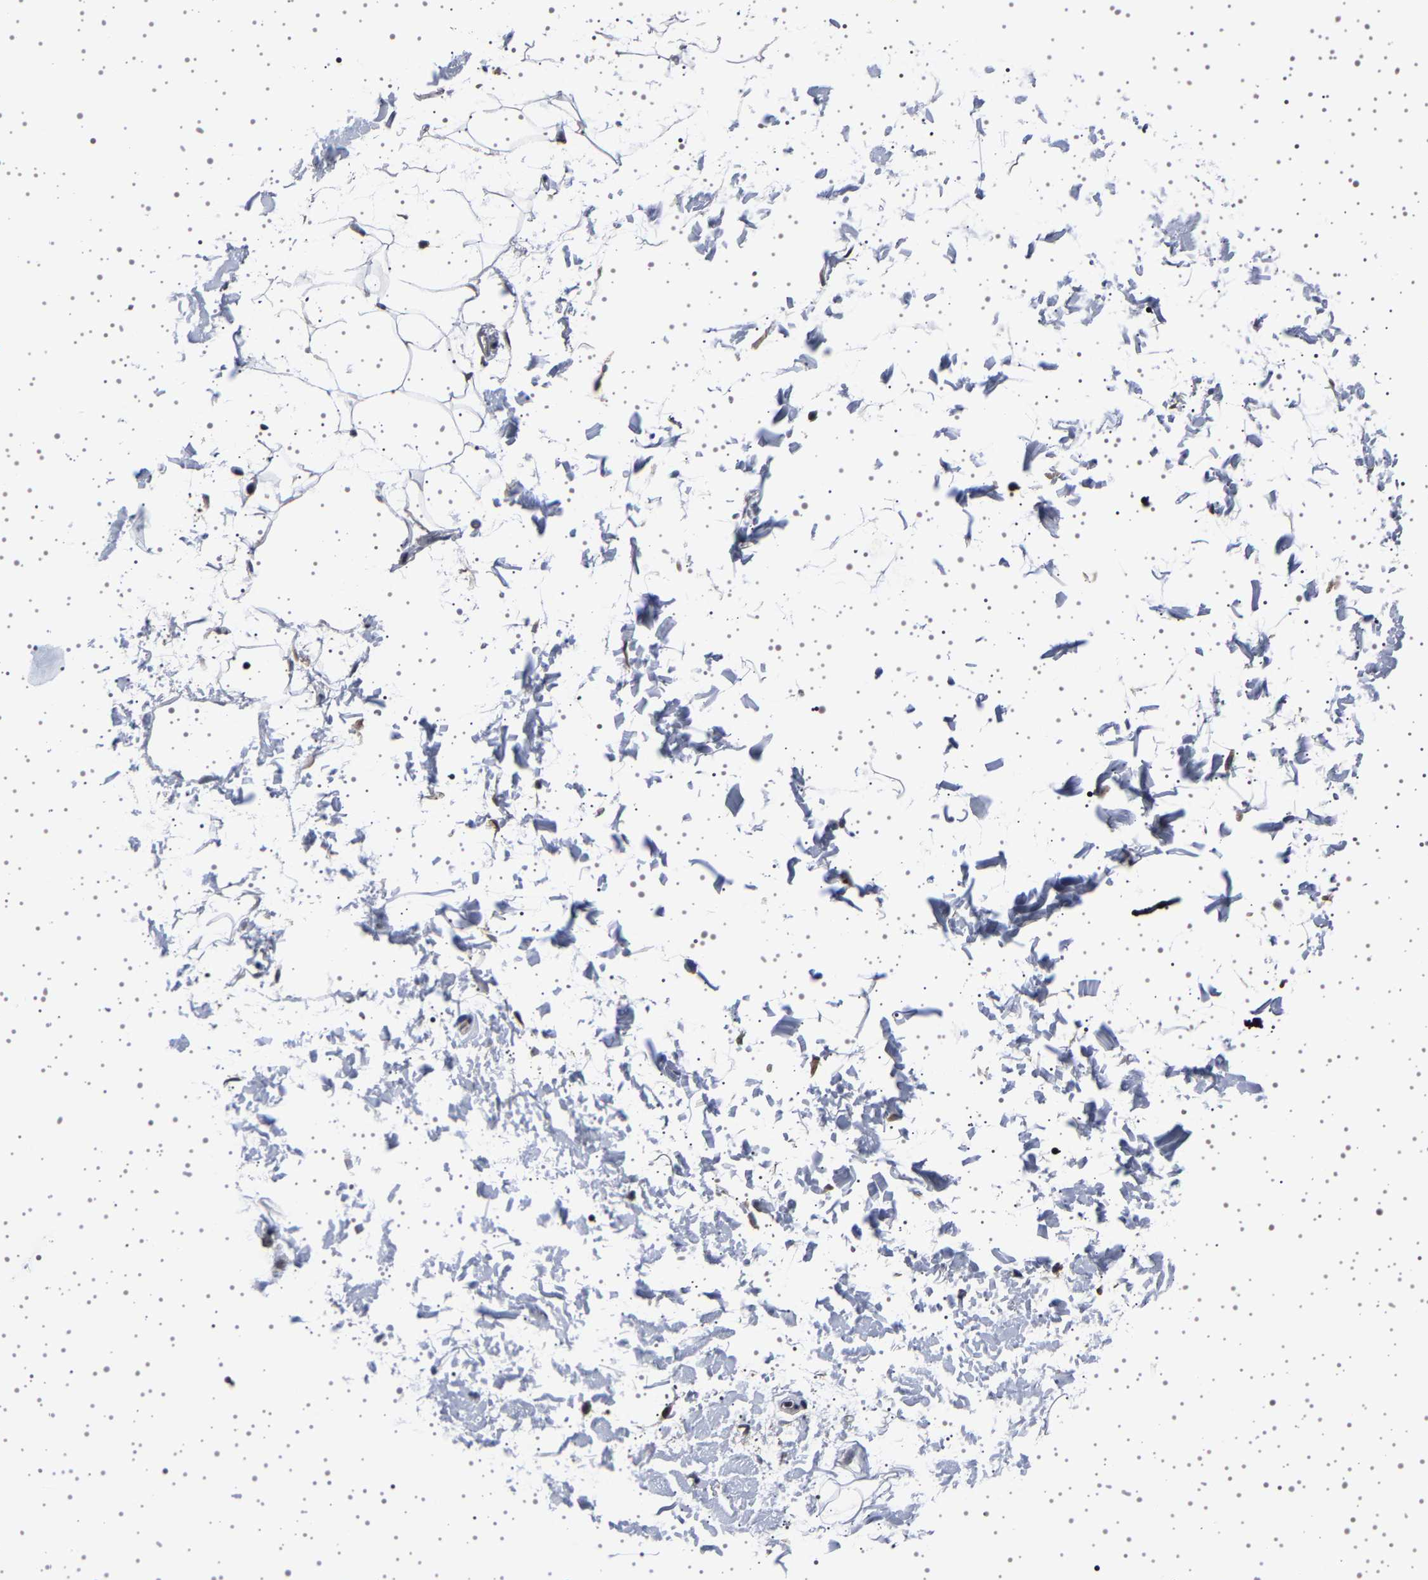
{"staining": {"intensity": "negative", "quantity": "none", "location": "none"}, "tissue": "adipose tissue", "cell_type": "Adipocytes", "image_type": "normal", "snomed": [{"axis": "morphology", "description": "Normal tissue, NOS"}, {"axis": "topography", "description": "Soft tissue"}], "caption": "Immunohistochemistry photomicrograph of normal adipose tissue: adipose tissue stained with DAB (3,3'-diaminobenzidine) exhibits no significant protein staining in adipocytes. (DAB (3,3'-diaminobenzidine) IHC, high magnification).", "gene": "IL10RB", "patient": {"sex": "male", "age": 72}}